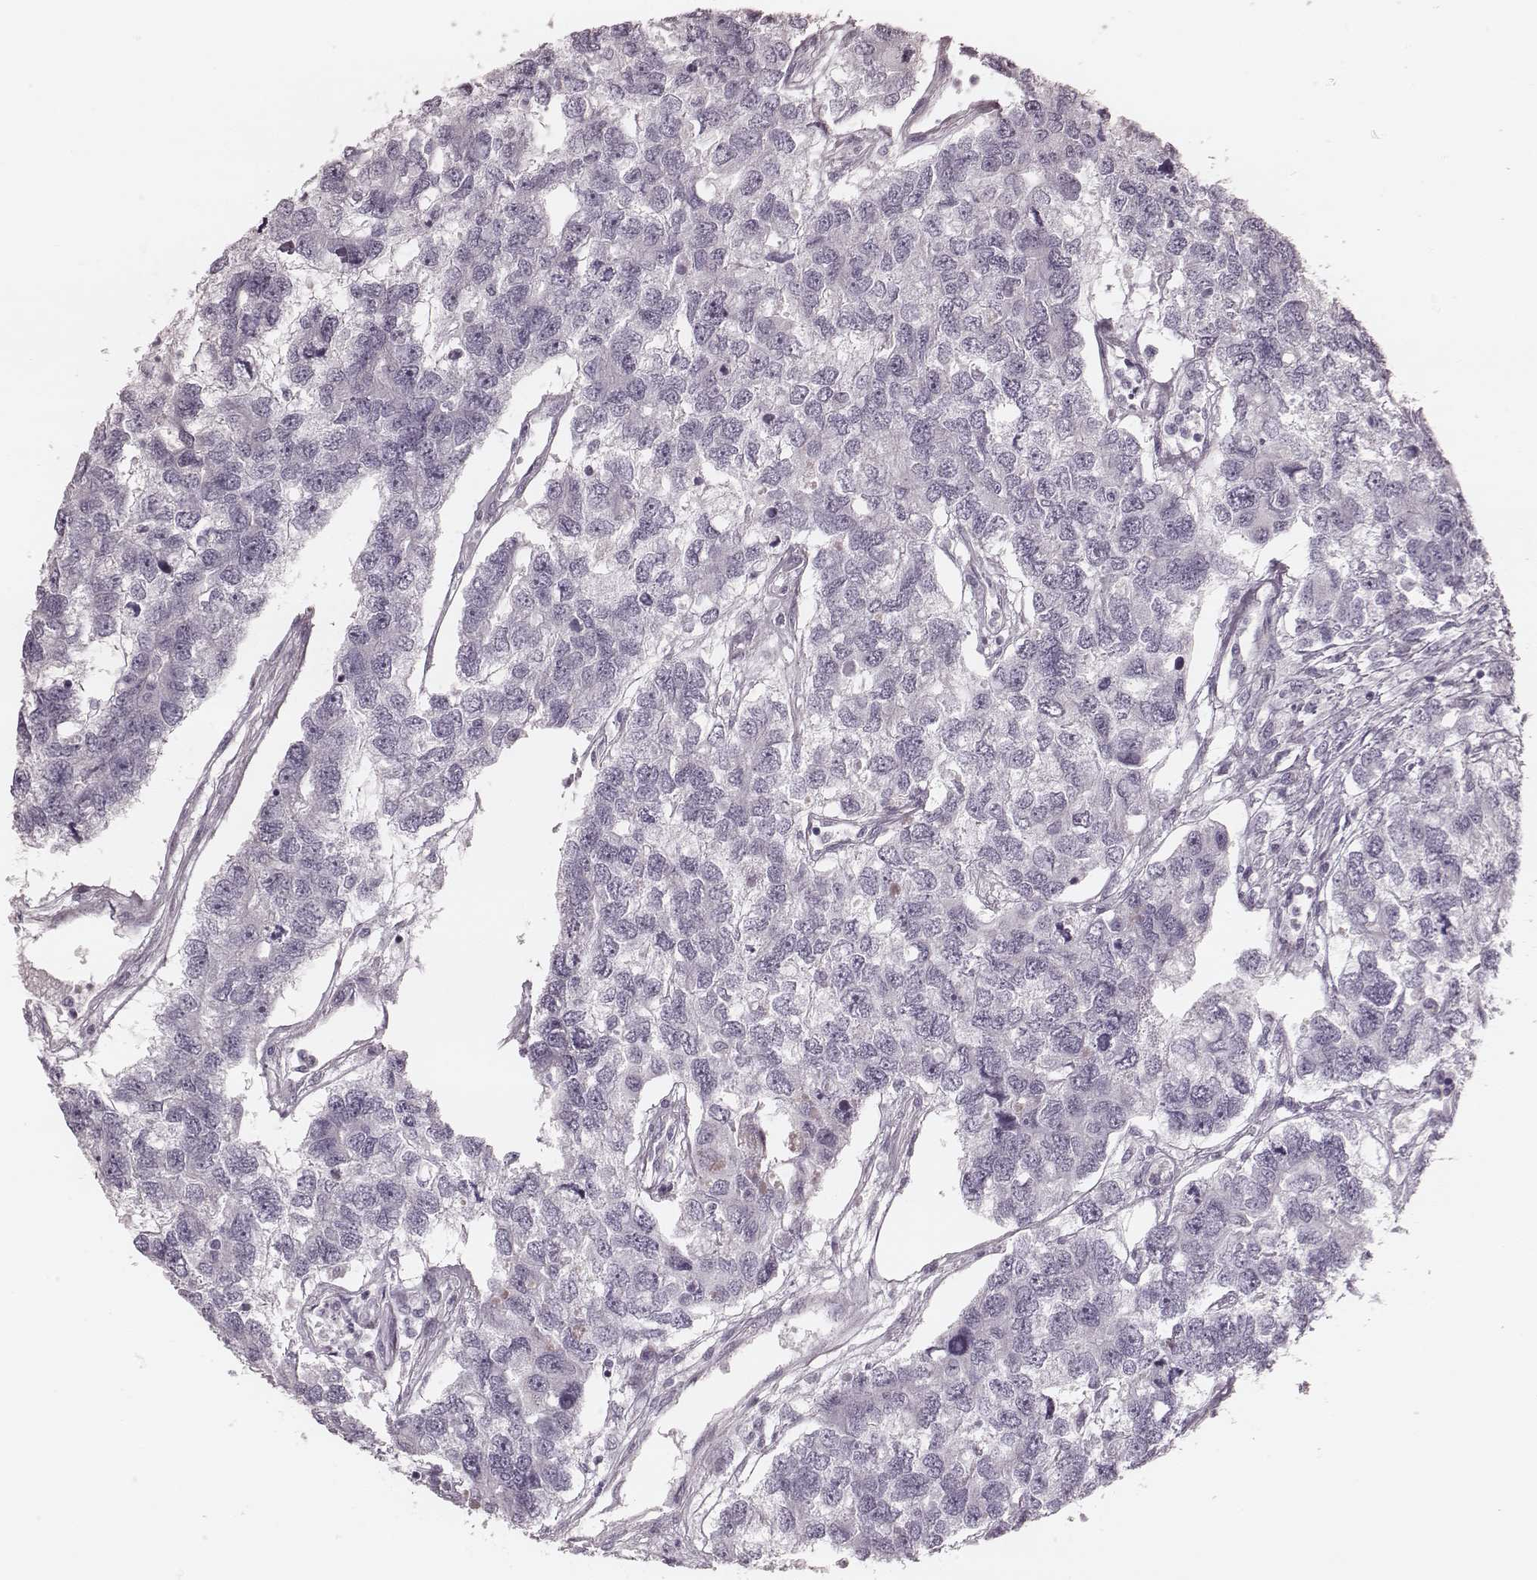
{"staining": {"intensity": "negative", "quantity": "none", "location": "none"}, "tissue": "testis cancer", "cell_type": "Tumor cells", "image_type": "cancer", "snomed": [{"axis": "morphology", "description": "Seminoma, NOS"}, {"axis": "topography", "description": "Testis"}], "caption": "High power microscopy image of an immunohistochemistry (IHC) histopathology image of testis cancer, revealing no significant staining in tumor cells. The staining is performed using DAB (3,3'-diaminobenzidine) brown chromogen with nuclei counter-stained in using hematoxylin.", "gene": "KRT74", "patient": {"sex": "male", "age": 52}}